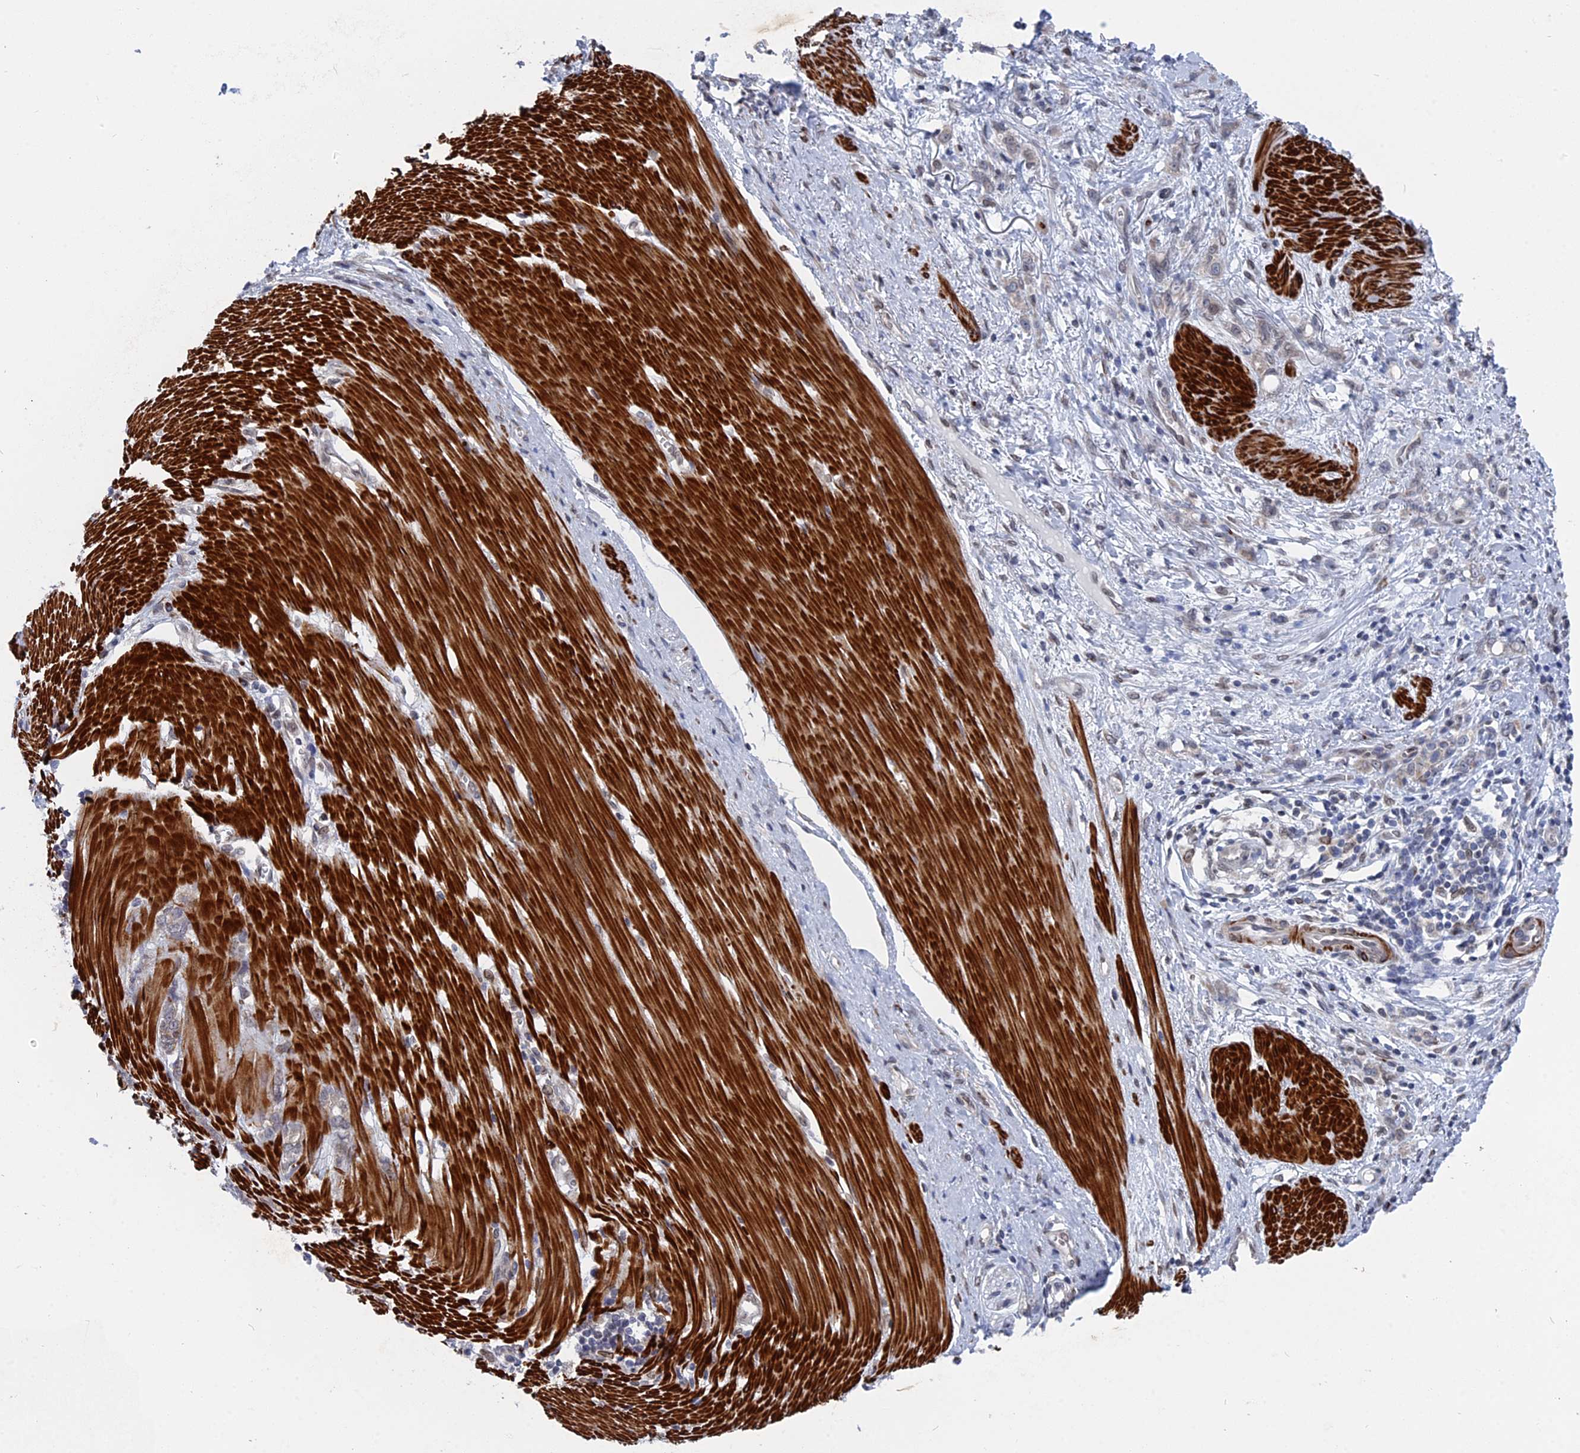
{"staining": {"intensity": "negative", "quantity": "none", "location": "none"}, "tissue": "stomach cancer", "cell_type": "Tumor cells", "image_type": "cancer", "snomed": [{"axis": "morphology", "description": "Adenocarcinoma, NOS"}, {"axis": "topography", "description": "Stomach"}], "caption": "The micrograph exhibits no significant expression in tumor cells of stomach adenocarcinoma. Brightfield microscopy of IHC stained with DAB (brown) and hematoxylin (blue), captured at high magnification.", "gene": "MTRF1", "patient": {"sex": "female", "age": 76}}